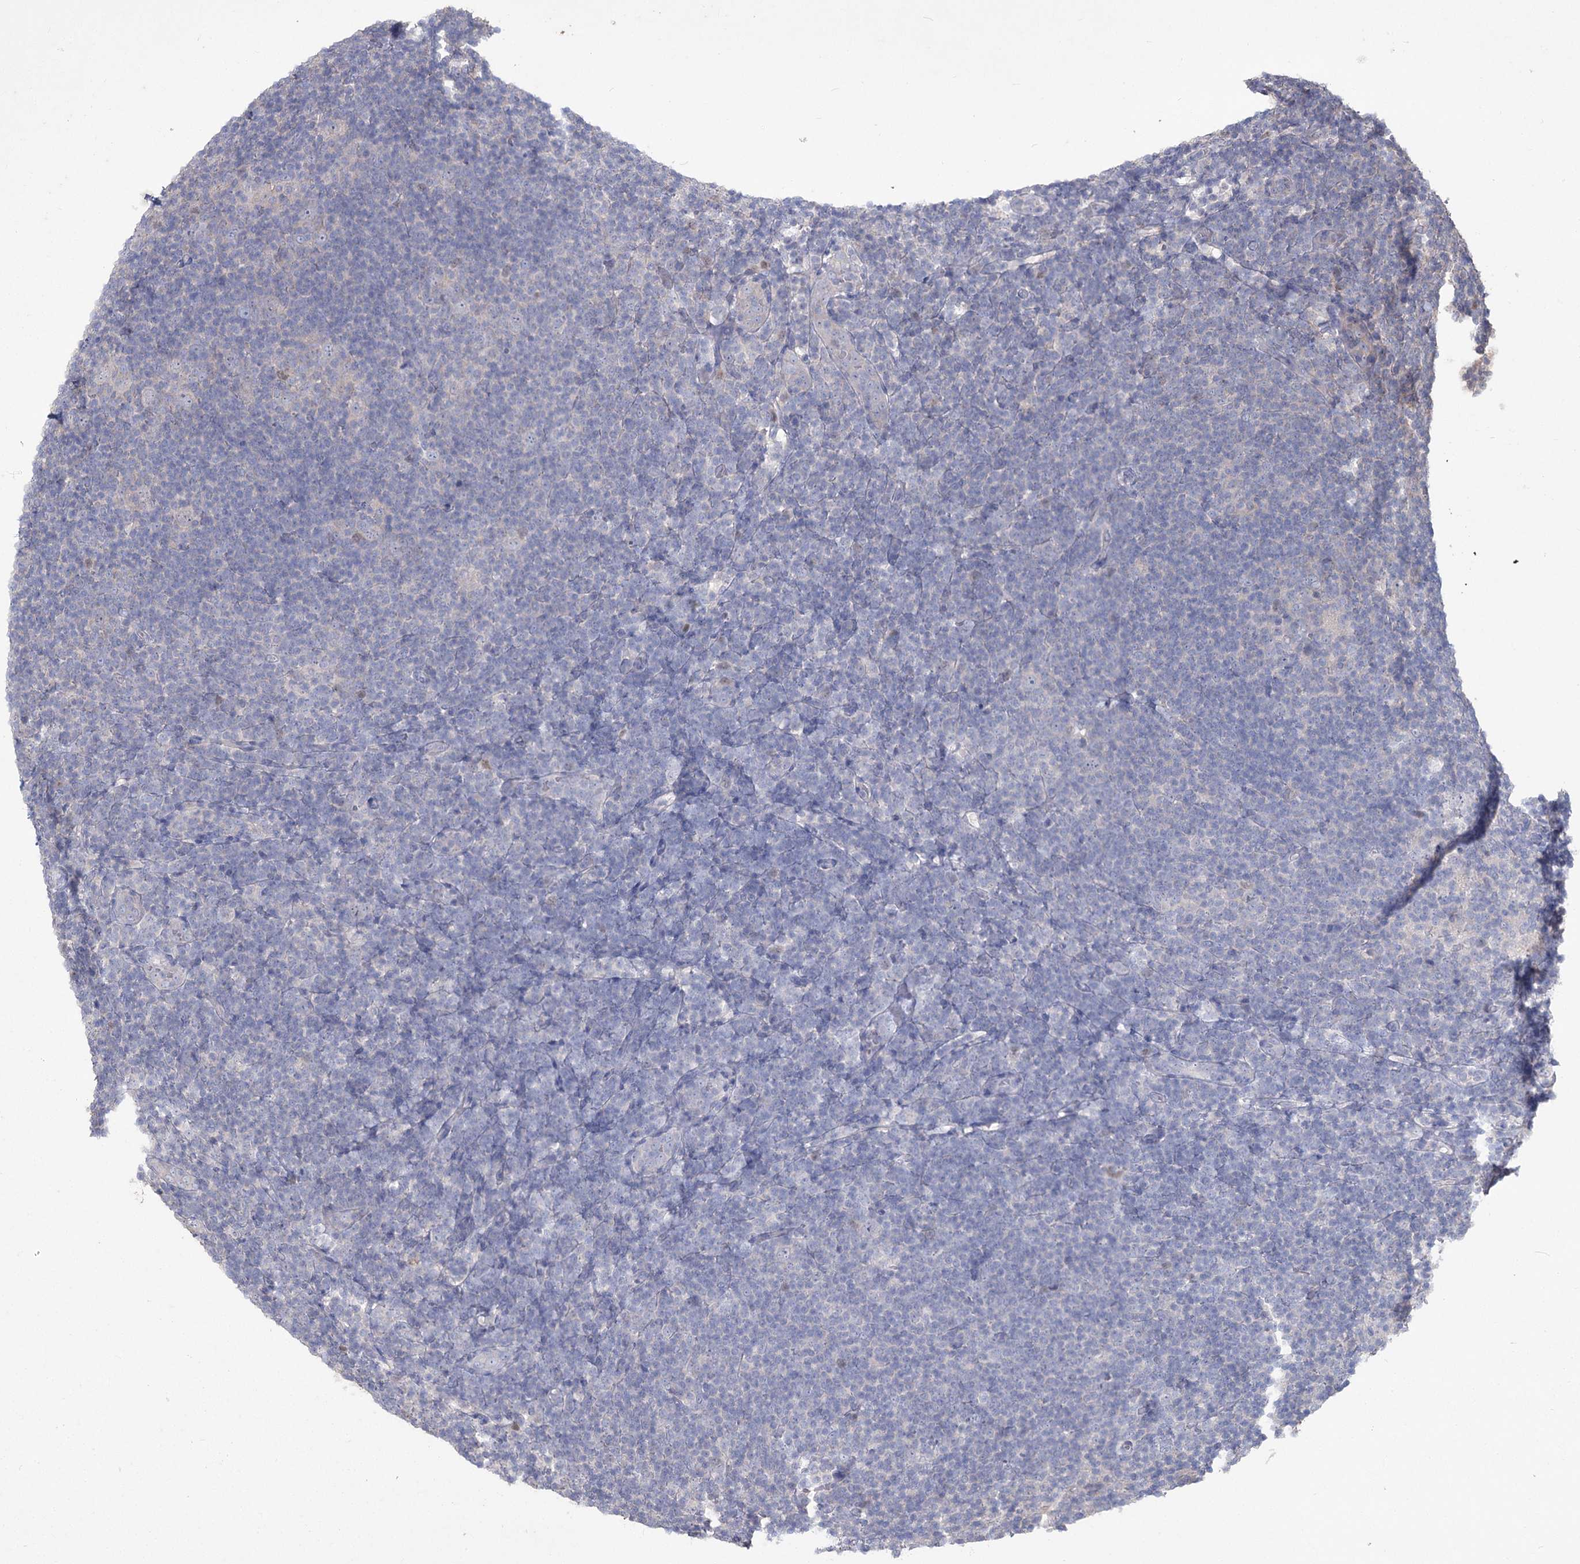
{"staining": {"intensity": "negative", "quantity": "none", "location": "none"}, "tissue": "lymphoma", "cell_type": "Tumor cells", "image_type": "cancer", "snomed": [{"axis": "morphology", "description": "Hodgkin's disease, NOS"}, {"axis": "topography", "description": "Lymph node"}], "caption": "Protein analysis of Hodgkin's disease demonstrates no significant staining in tumor cells.", "gene": "PRC1", "patient": {"sex": "female", "age": 57}}